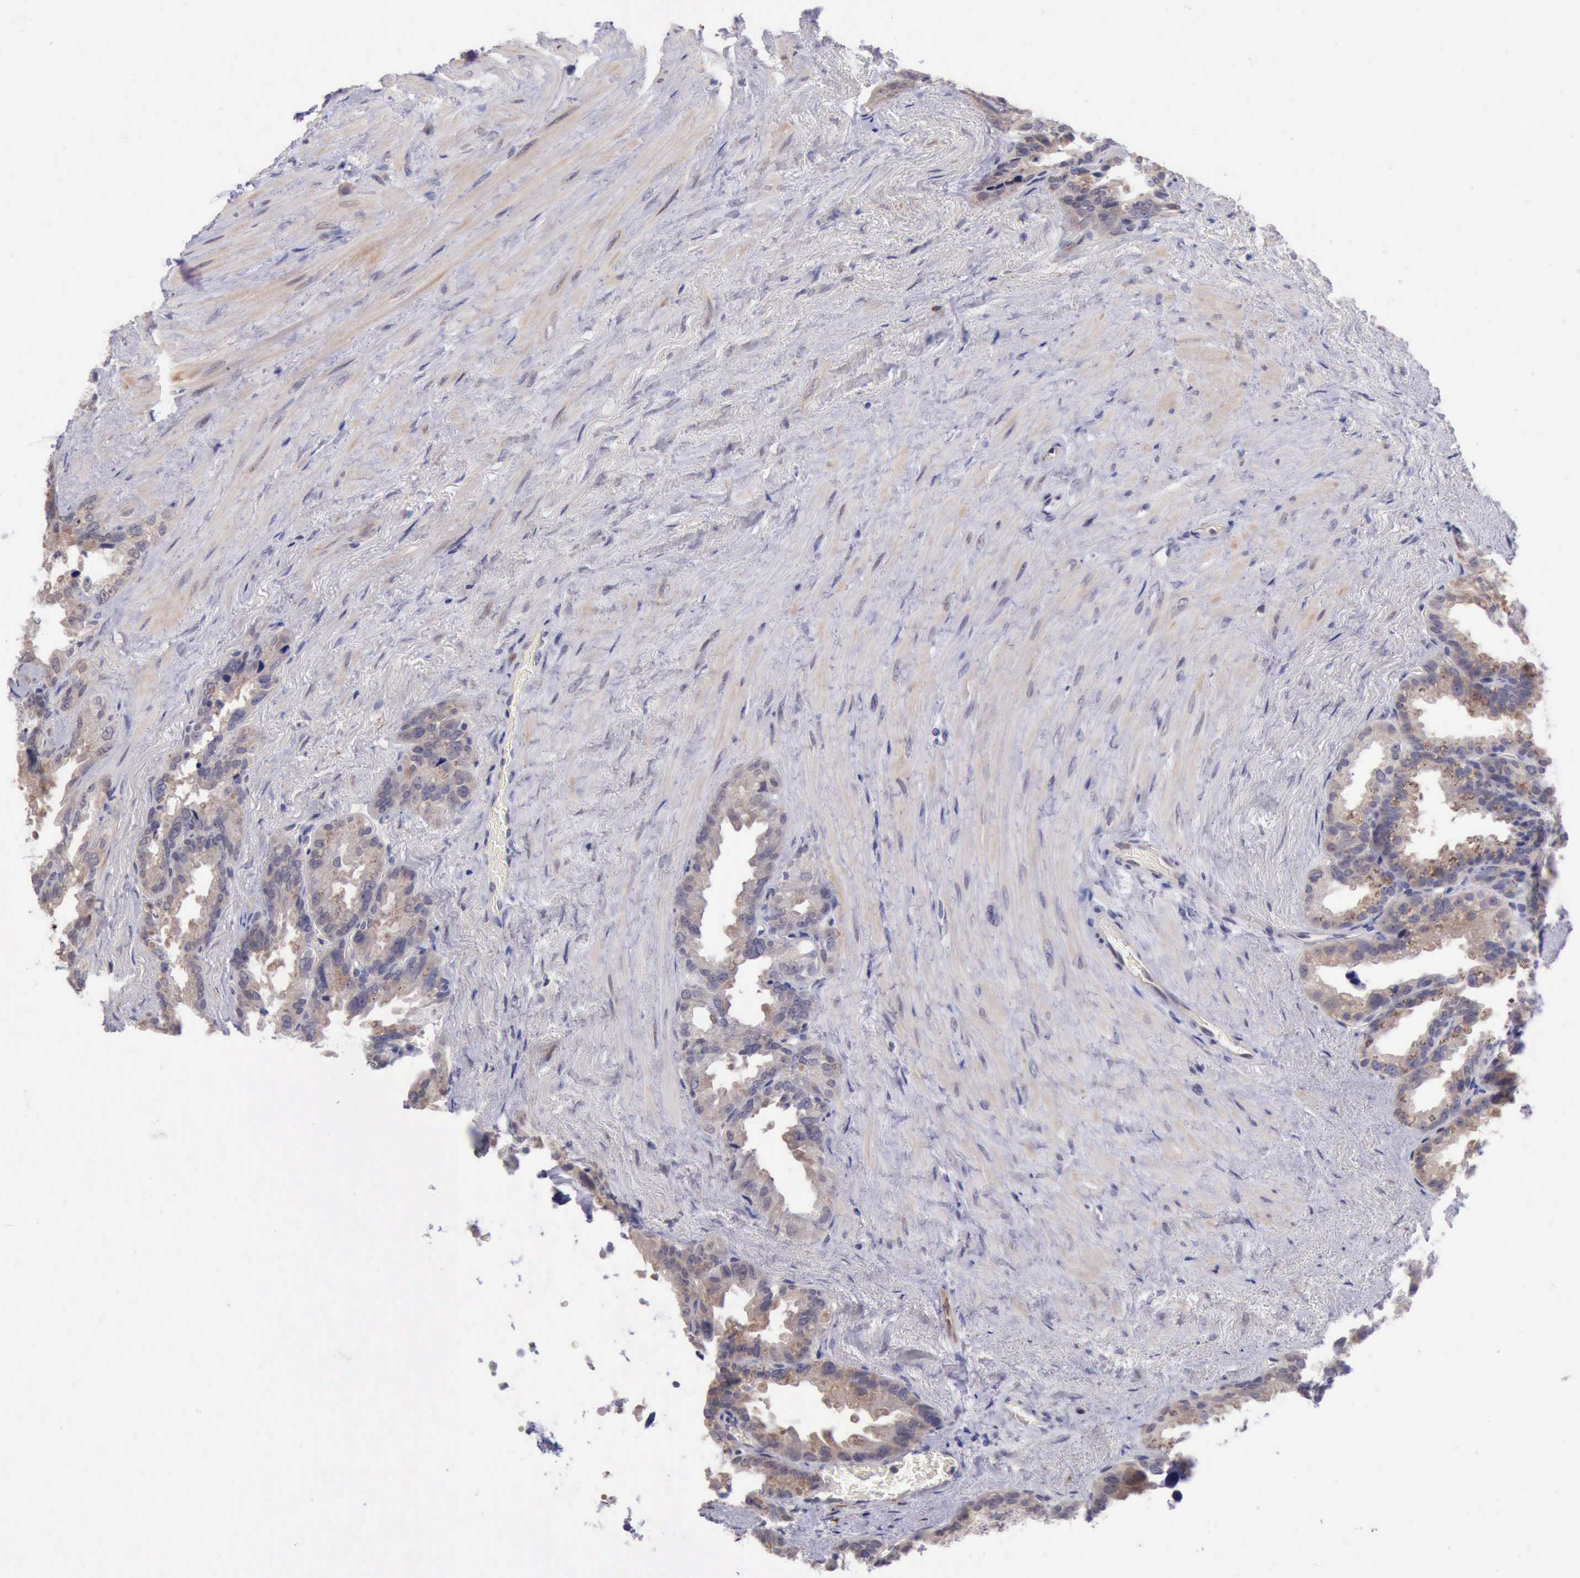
{"staining": {"intensity": "weak", "quantity": ">75%", "location": "cytoplasmic/membranous"}, "tissue": "seminal vesicle", "cell_type": "Glandular cells", "image_type": "normal", "snomed": [{"axis": "morphology", "description": "Normal tissue, NOS"}, {"axis": "topography", "description": "Prostate"}, {"axis": "topography", "description": "Seminal veicle"}], "caption": "Immunohistochemical staining of benign human seminal vesicle shows weak cytoplasmic/membranous protein positivity in about >75% of glandular cells.", "gene": "DNAJB7", "patient": {"sex": "male", "age": 63}}